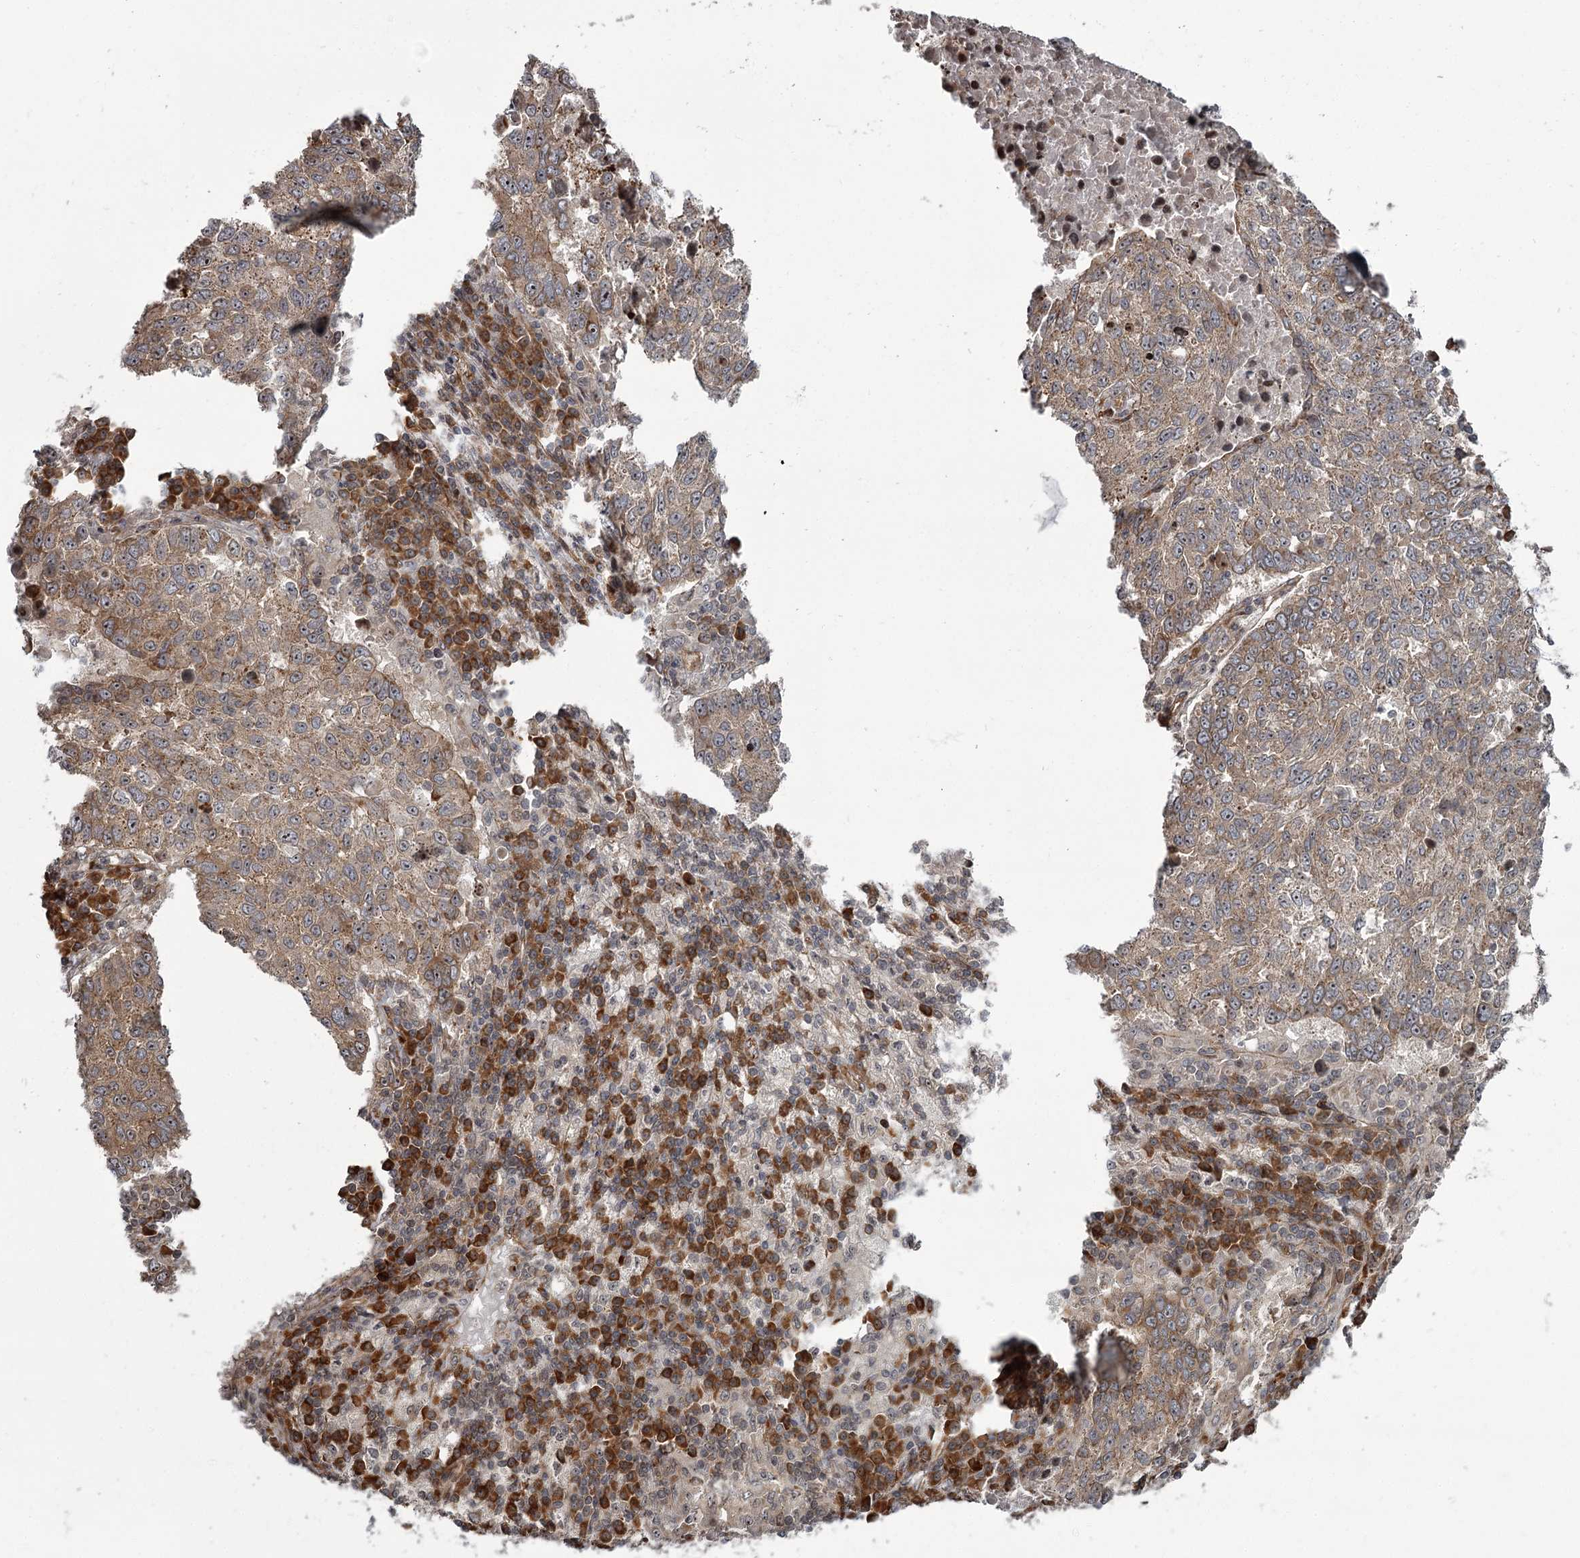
{"staining": {"intensity": "weak", "quantity": "25%-75%", "location": "cytoplasmic/membranous"}, "tissue": "lung cancer", "cell_type": "Tumor cells", "image_type": "cancer", "snomed": [{"axis": "morphology", "description": "Squamous cell carcinoma, NOS"}, {"axis": "topography", "description": "Lung"}], "caption": "IHC (DAB (3,3'-diaminobenzidine)) staining of human lung cancer exhibits weak cytoplasmic/membranous protein expression in about 25%-75% of tumor cells.", "gene": "THAP9", "patient": {"sex": "male", "age": 73}}